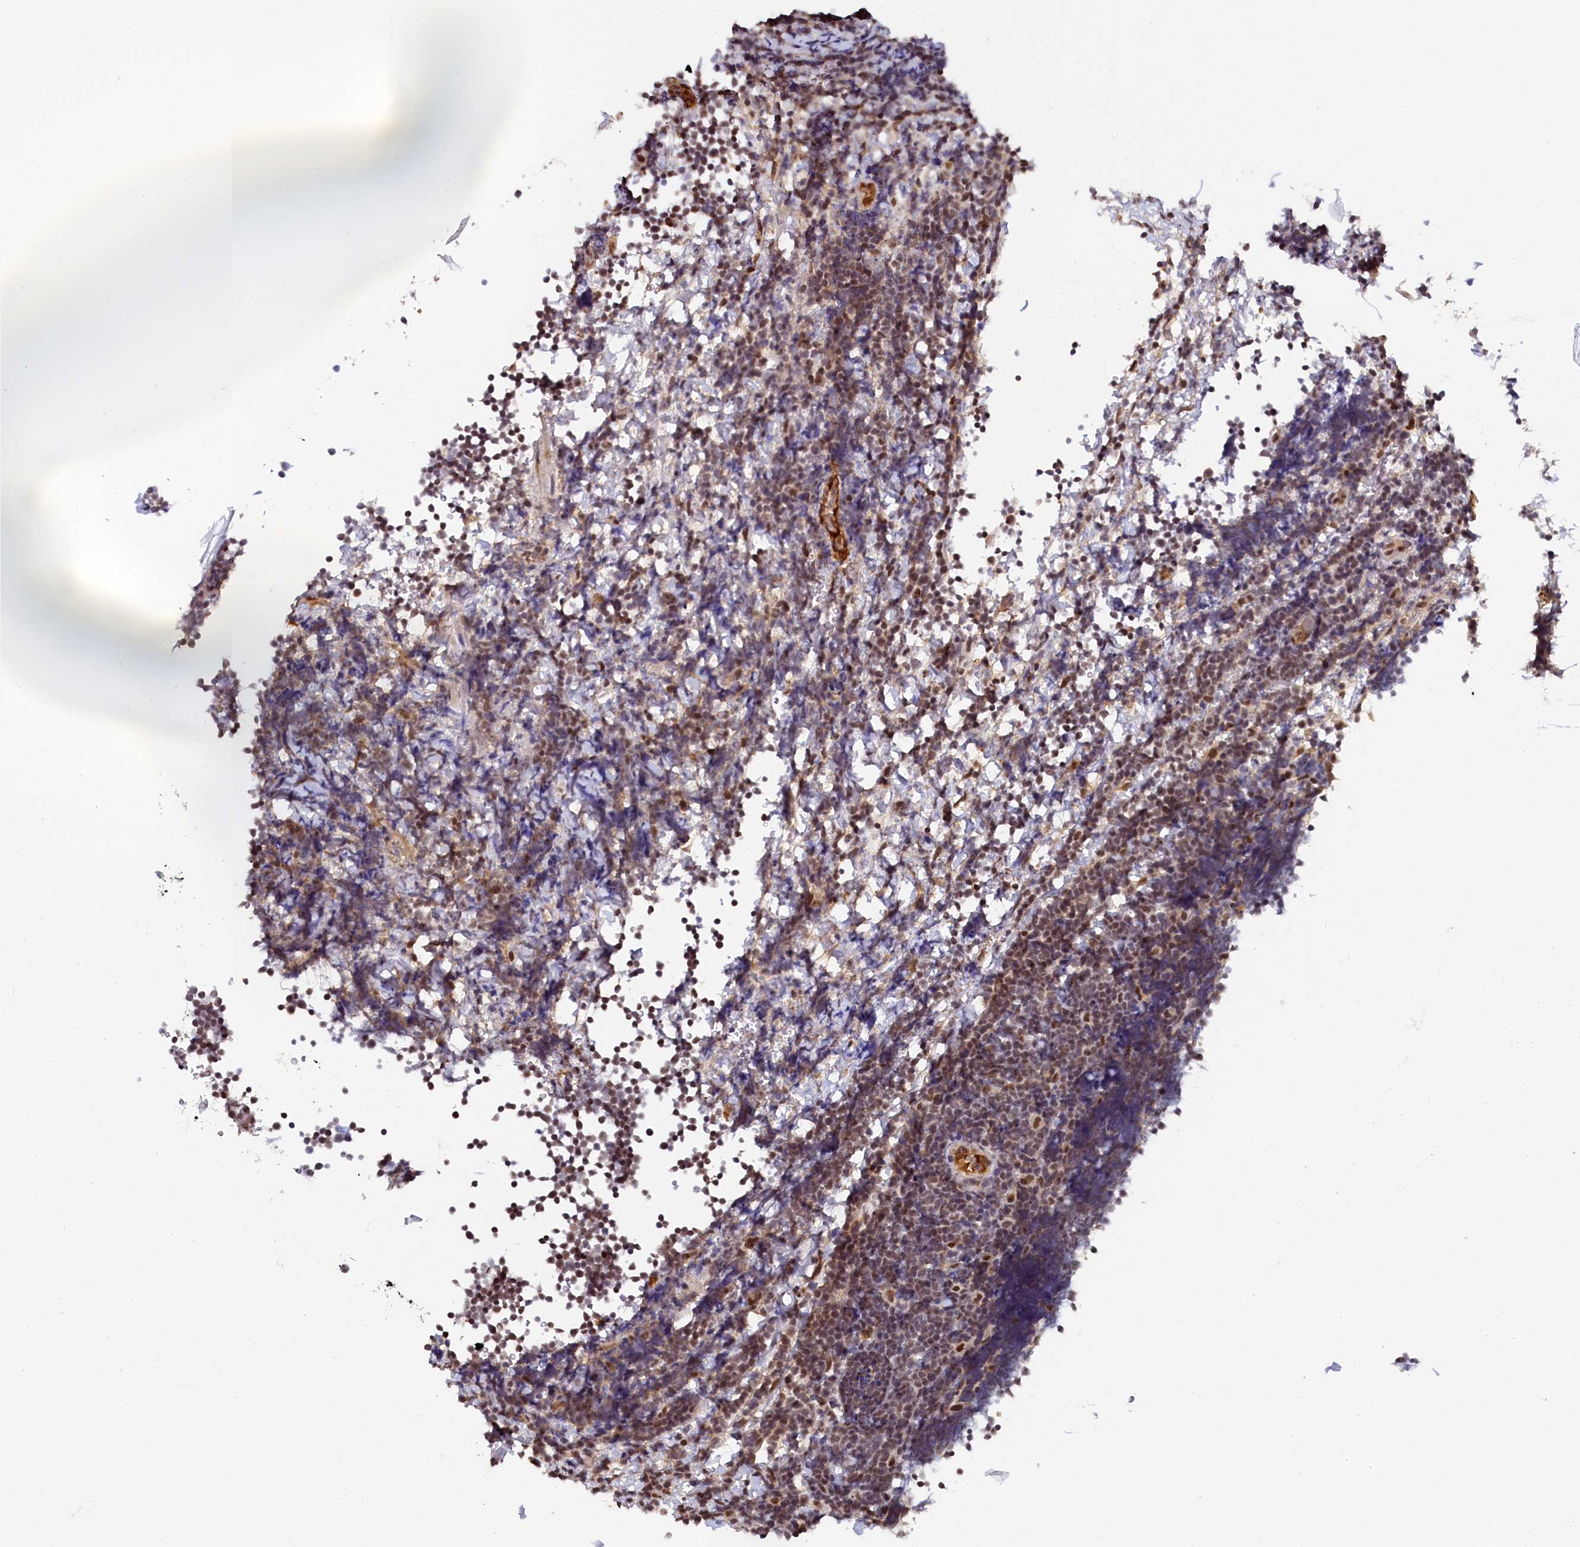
{"staining": {"intensity": "moderate", "quantity": ">75%", "location": "nuclear"}, "tissue": "lymphoma", "cell_type": "Tumor cells", "image_type": "cancer", "snomed": [{"axis": "morphology", "description": "Malignant lymphoma, non-Hodgkin's type, High grade"}, {"axis": "topography", "description": "Lymph node"}], "caption": "DAB immunohistochemical staining of human lymphoma exhibits moderate nuclear protein staining in about >75% of tumor cells.", "gene": "INTS14", "patient": {"sex": "male", "age": 13}}